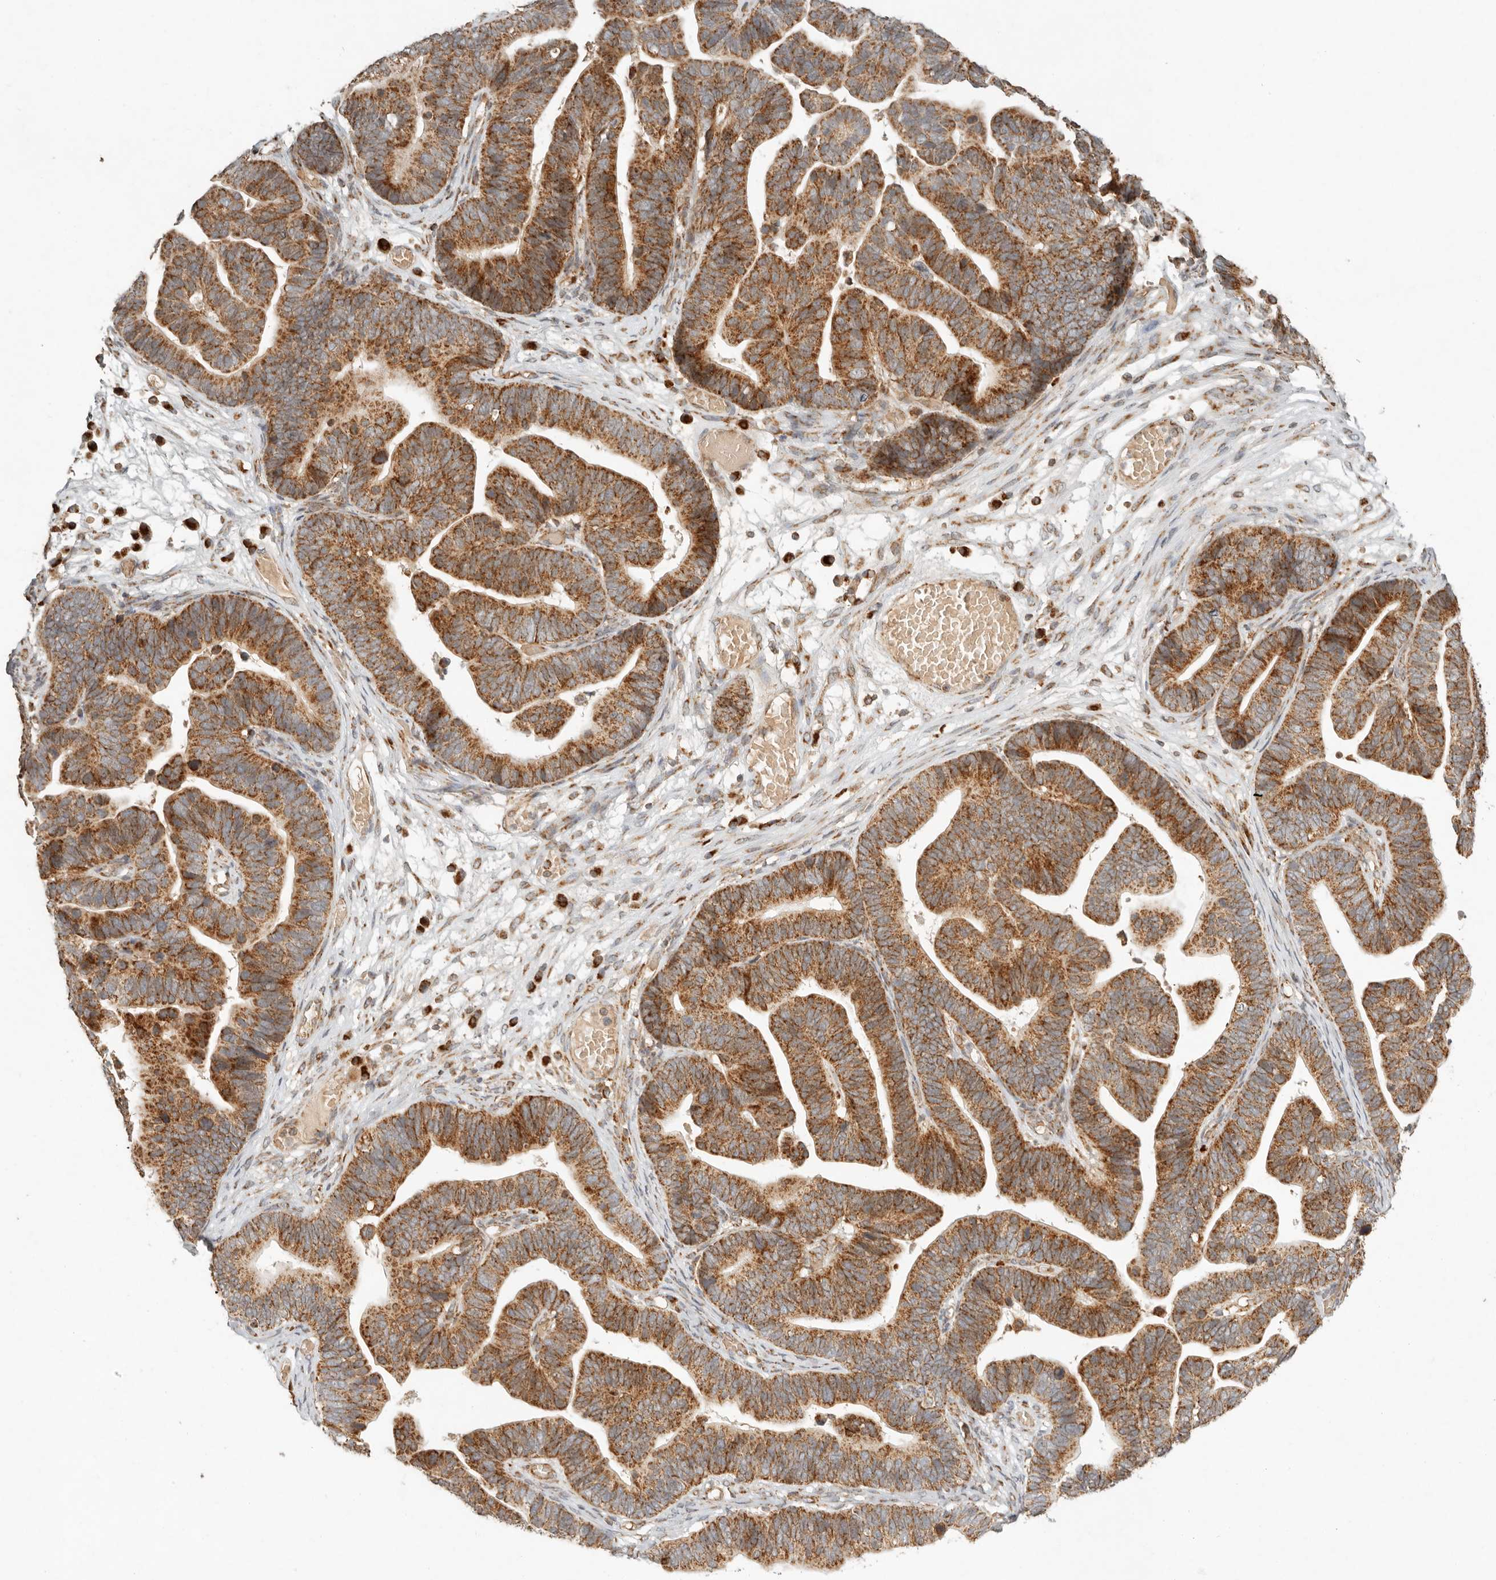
{"staining": {"intensity": "moderate", "quantity": ">75%", "location": "cytoplasmic/membranous"}, "tissue": "ovarian cancer", "cell_type": "Tumor cells", "image_type": "cancer", "snomed": [{"axis": "morphology", "description": "Cystadenocarcinoma, serous, NOS"}, {"axis": "topography", "description": "Ovary"}], "caption": "Moderate cytoplasmic/membranous expression is appreciated in about >75% of tumor cells in serous cystadenocarcinoma (ovarian).", "gene": "MRPL55", "patient": {"sex": "female", "age": 56}}